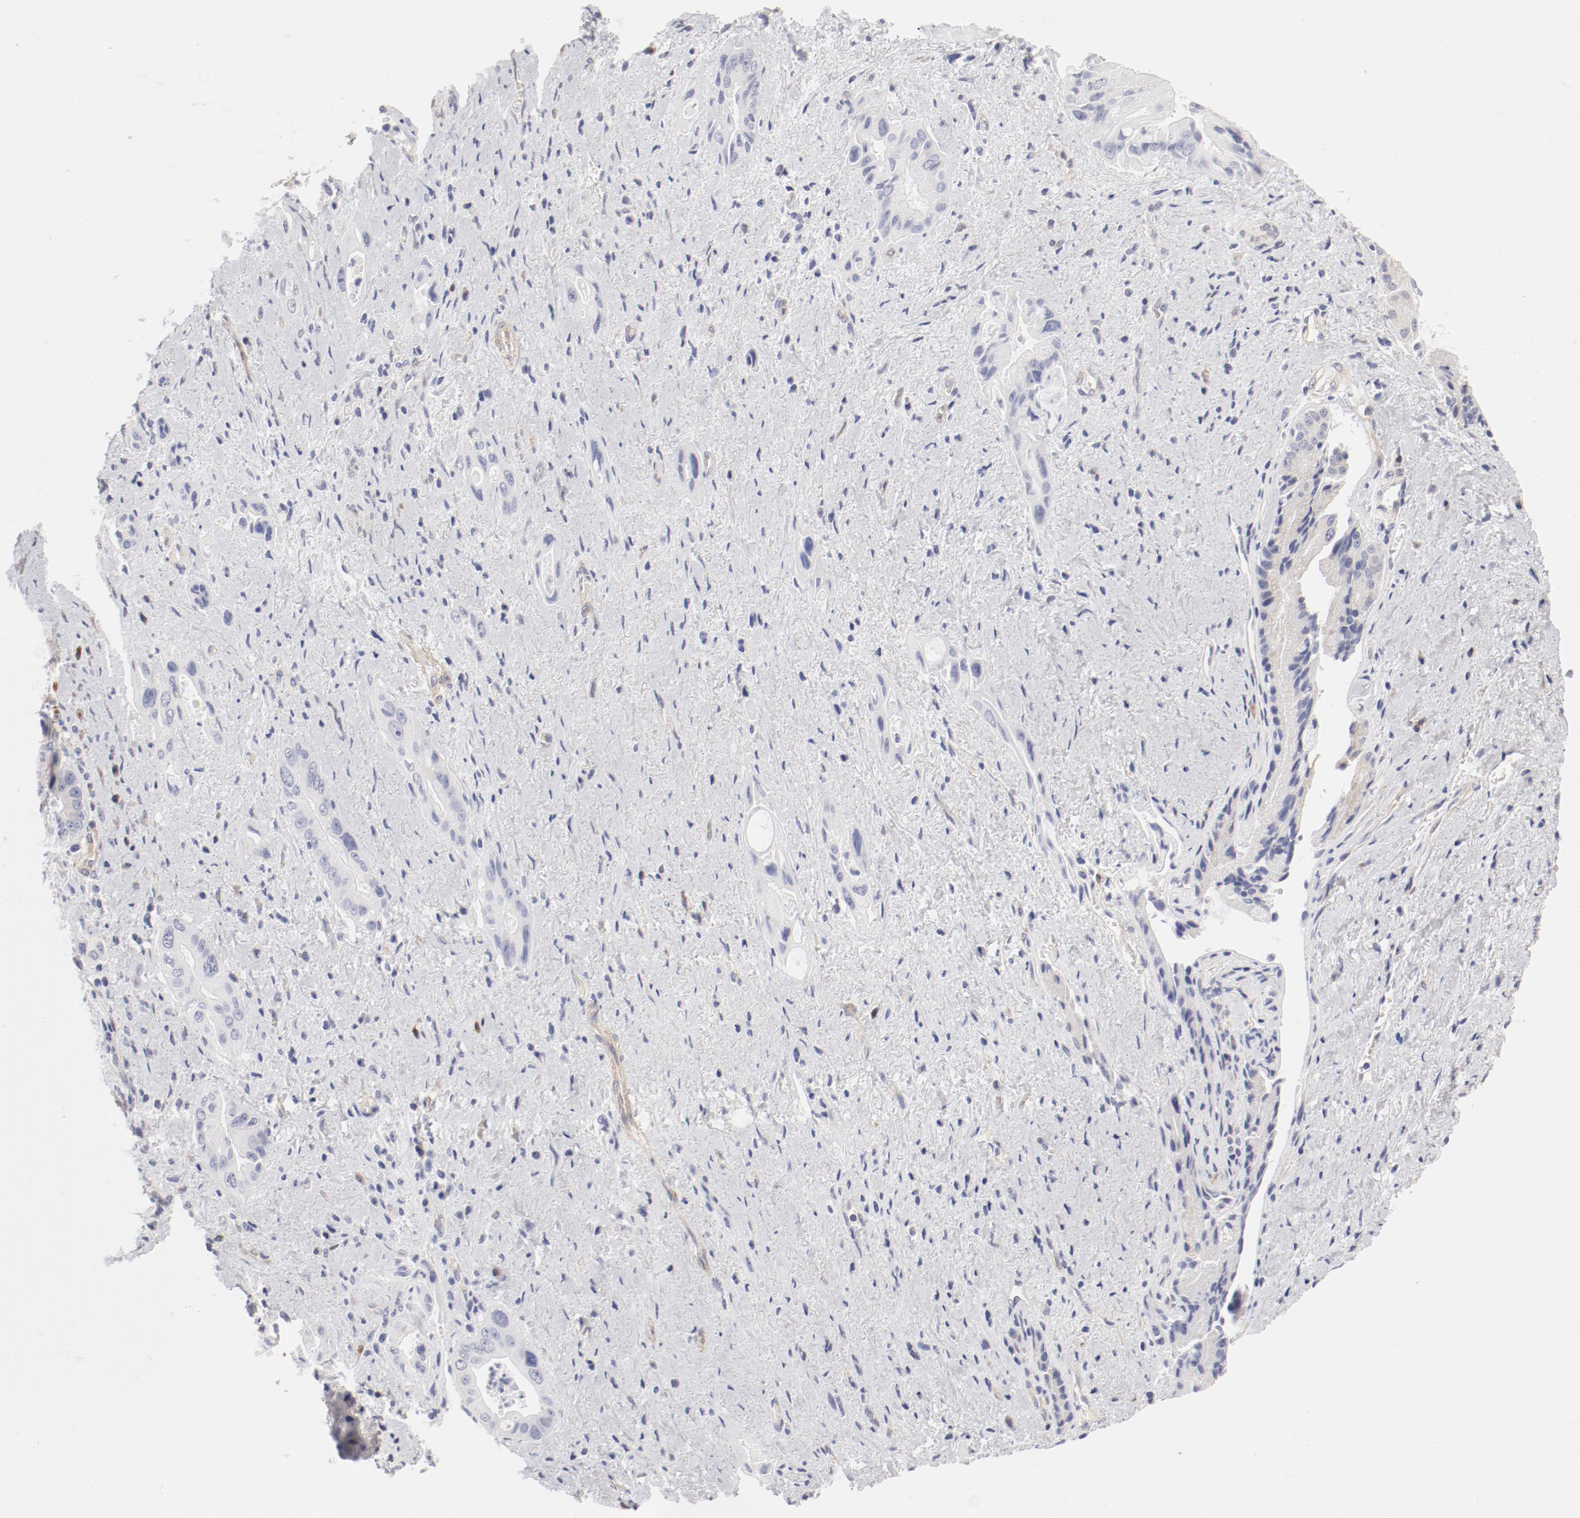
{"staining": {"intensity": "negative", "quantity": "none", "location": "none"}, "tissue": "pancreatic cancer", "cell_type": "Tumor cells", "image_type": "cancer", "snomed": [{"axis": "morphology", "description": "Adenocarcinoma, NOS"}, {"axis": "topography", "description": "Pancreas"}], "caption": "There is no significant positivity in tumor cells of pancreatic cancer (adenocarcinoma).", "gene": "LAX1", "patient": {"sex": "male", "age": 77}}